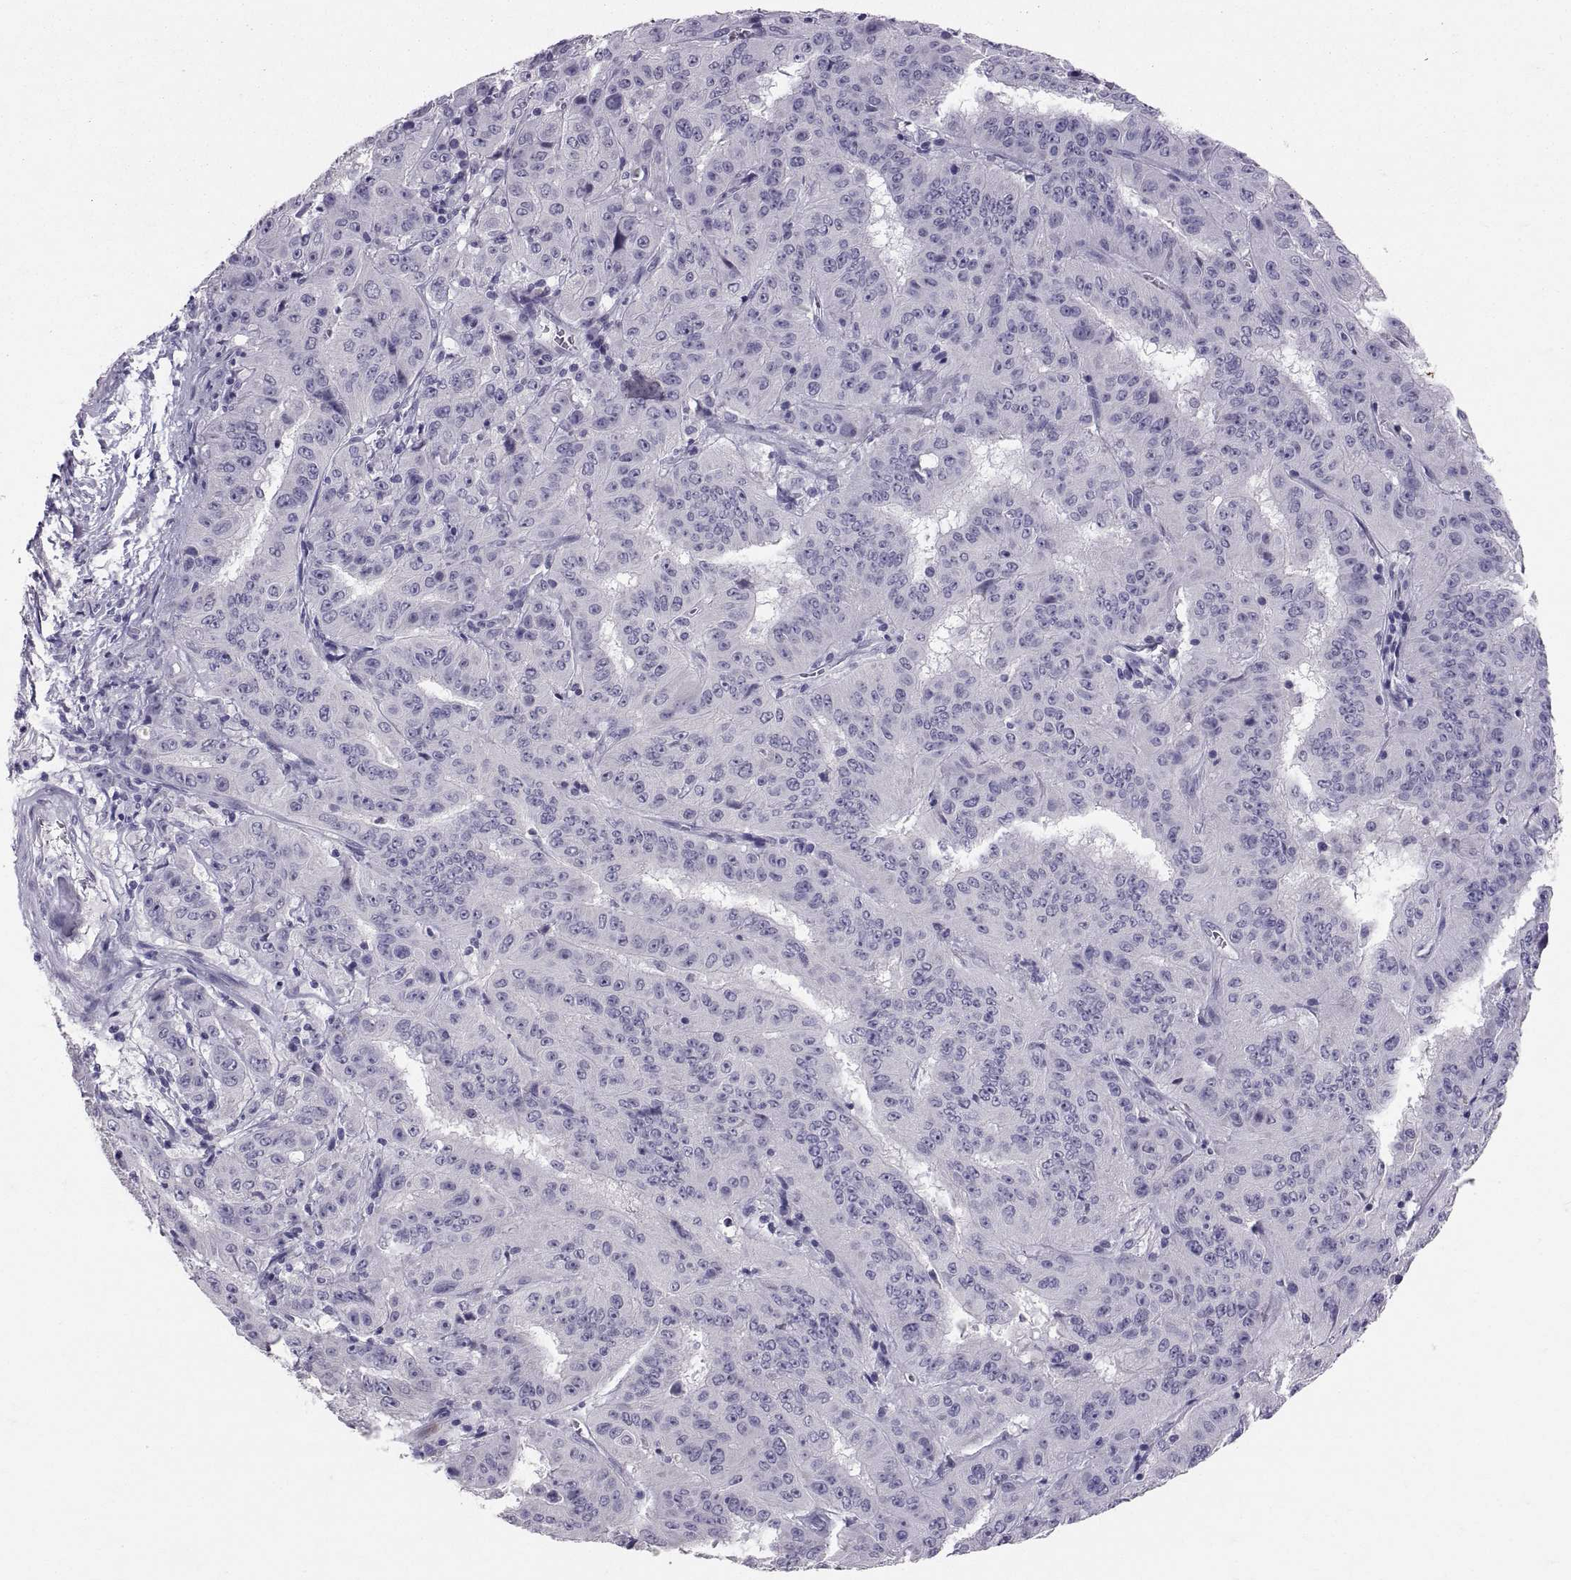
{"staining": {"intensity": "negative", "quantity": "none", "location": "none"}, "tissue": "pancreatic cancer", "cell_type": "Tumor cells", "image_type": "cancer", "snomed": [{"axis": "morphology", "description": "Adenocarcinoma, NOS"}, {"axis": "topography", "description": "Pancreas"}], "caption": "The micrograph exhibits no staining of tumor cells in adenocarcinoma (pancreatic).", "gene": "PTN", "patient": {"sex": "male", "age": 63}}